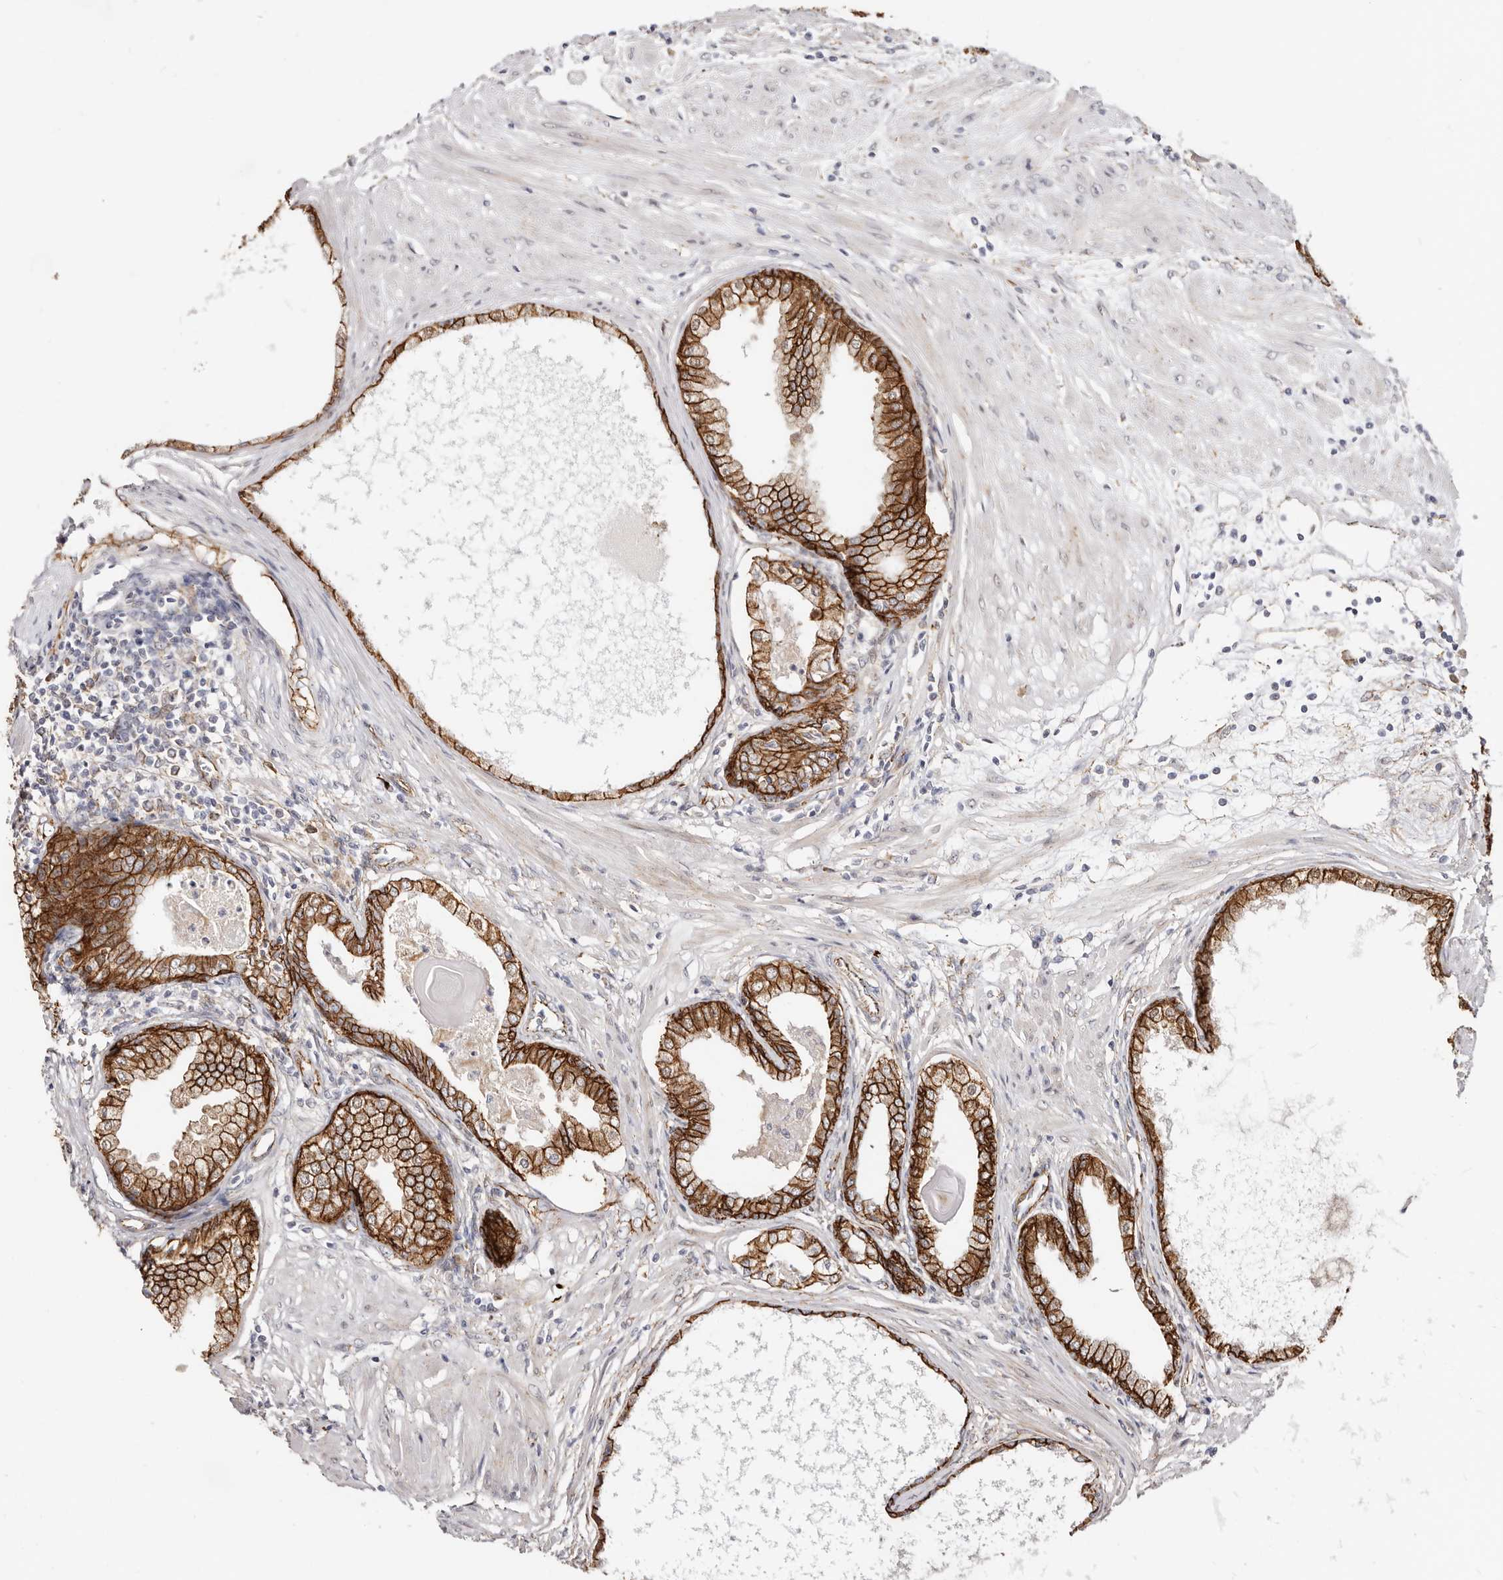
{"staining": {"intensity": "strong", "quantity": ">75%", "location": "cytoplasmic/membranous"}, "tissue": "prostate cancer", "cell_type": "Tumor cells", "image_type": "cancer", "snomed": [{"axis": "morphology", "description": "Adenocarcinoma, High grade"}, {"axis": "topography", "description": "Prostate"}], "caption": "A high amount of strong cytoplasmic/membranous staining is present in about >75% of tumor cells in prostate cancer tissue.", "gene": "CTNNB1", "patient": {"sex": "male", "age": 62}}